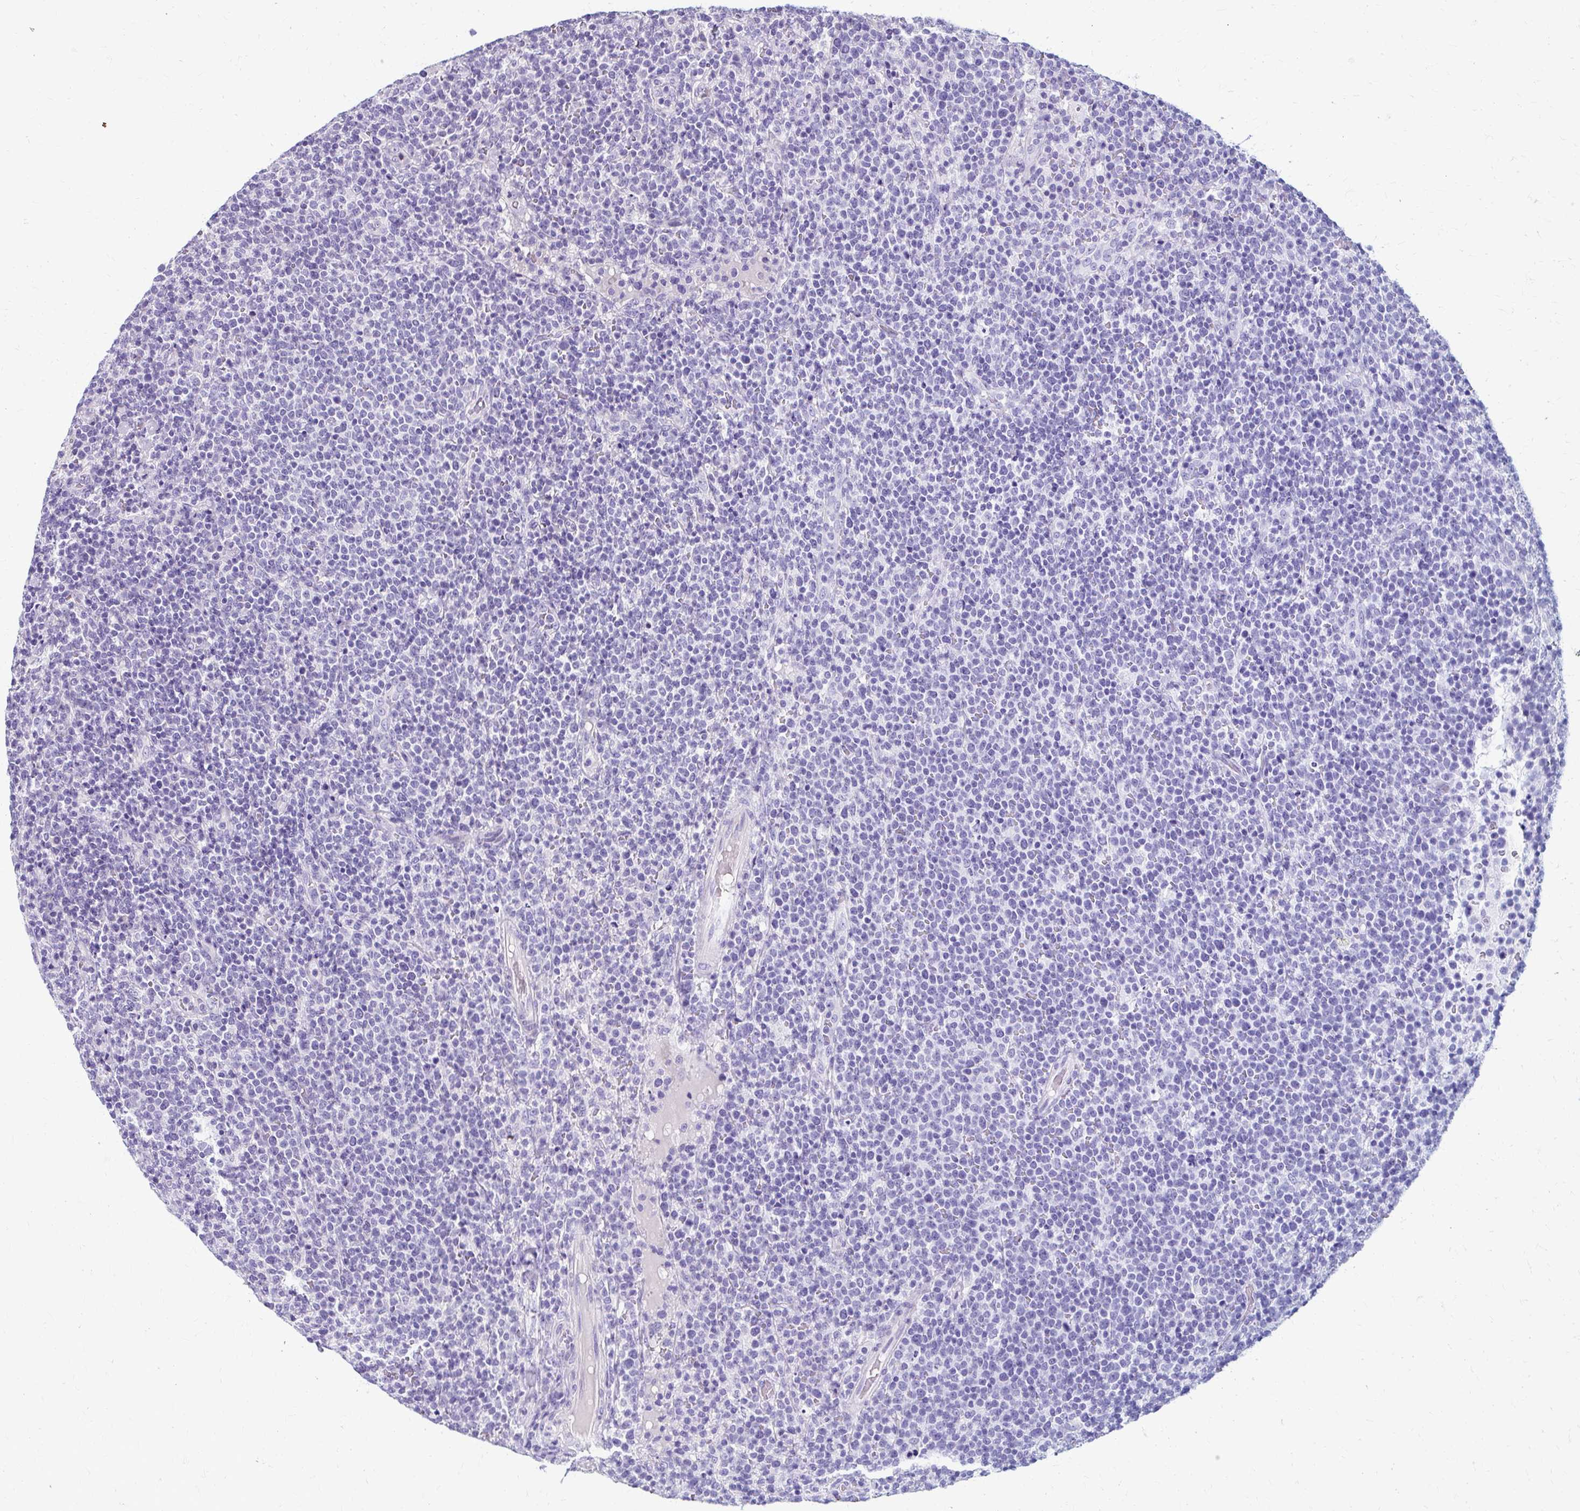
{"staining": {"intensity": "negative", "quantity": "none", "location": "none"}, "tissue": "lymphoma", "cell_type": "Tumor cells", "image_type": "cancer", "snomed": [{"axis": "morphology", "description": "Malignant lymphoma, non-Hodgkin's type, High grade"}, {"axis": "topography", "description": "Lymph node"}], "caption": "The image reveals no significant expression in tumor cells of lymphoma.", "gene": "ZNF555", "patient": {"sex": "male", "age": 61}}